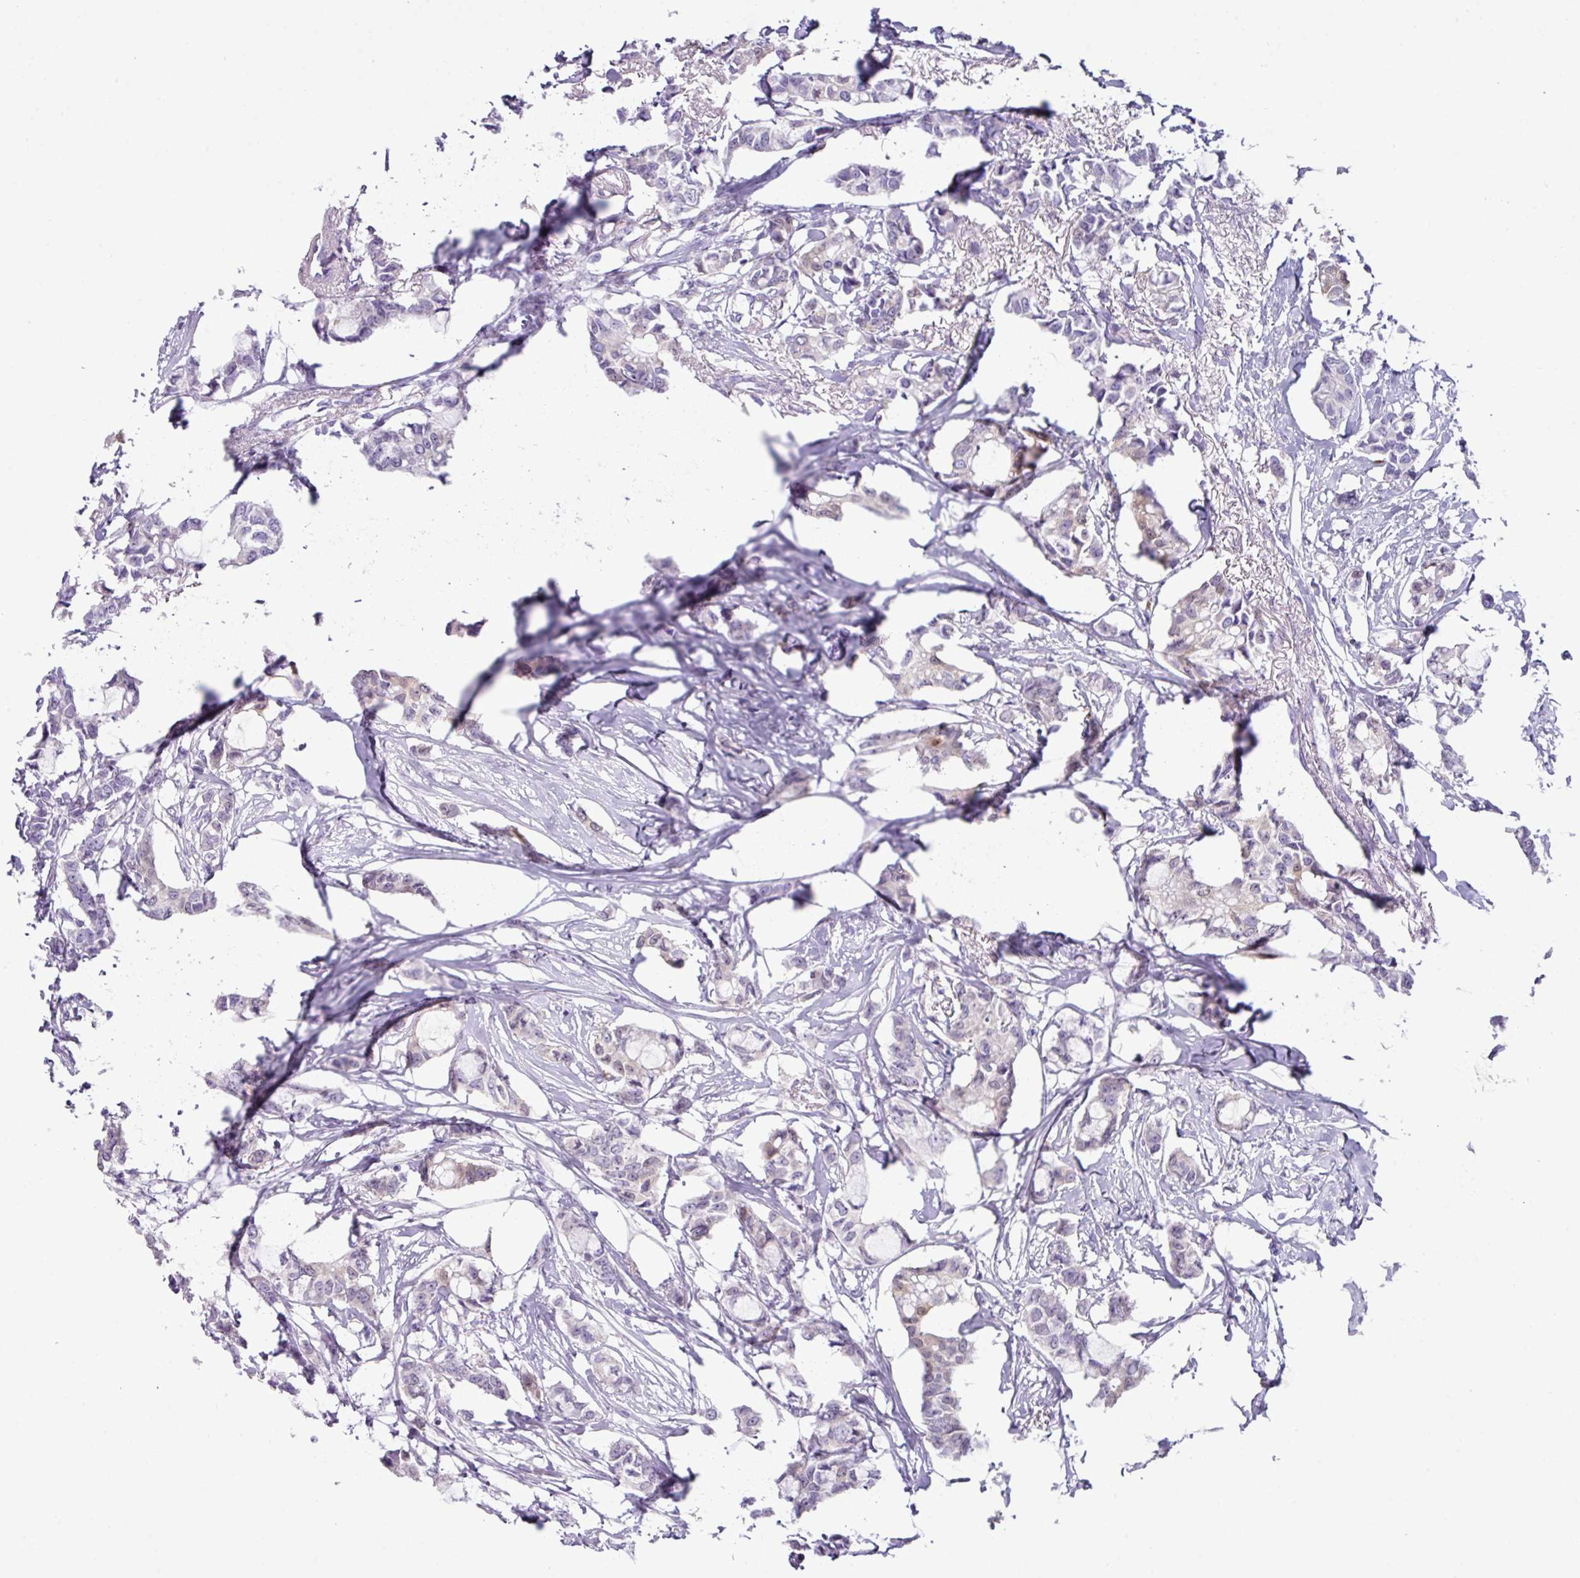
{"staining": {"intensity": "weak", "quantity": "<25%", "location": "cytoplasmic/membranous,nuclear"}, "tissue": "breast cancer", "cell_type": "Tumor cells", "image_type": "cancer", "snomed": [{"axis": "morphology", "description": "Duct carcinoma"}, {"axis": "topography", "description": "Breast"}], "caption": "High power microscopy image of an immunohistochemistry (IHC) micrograph of invasive ductal carcinoma (breast), revealing no significant positivity in tumor cells.", "gene": "NCCRP1", "patient": {"sex": "female", "age": 73}}